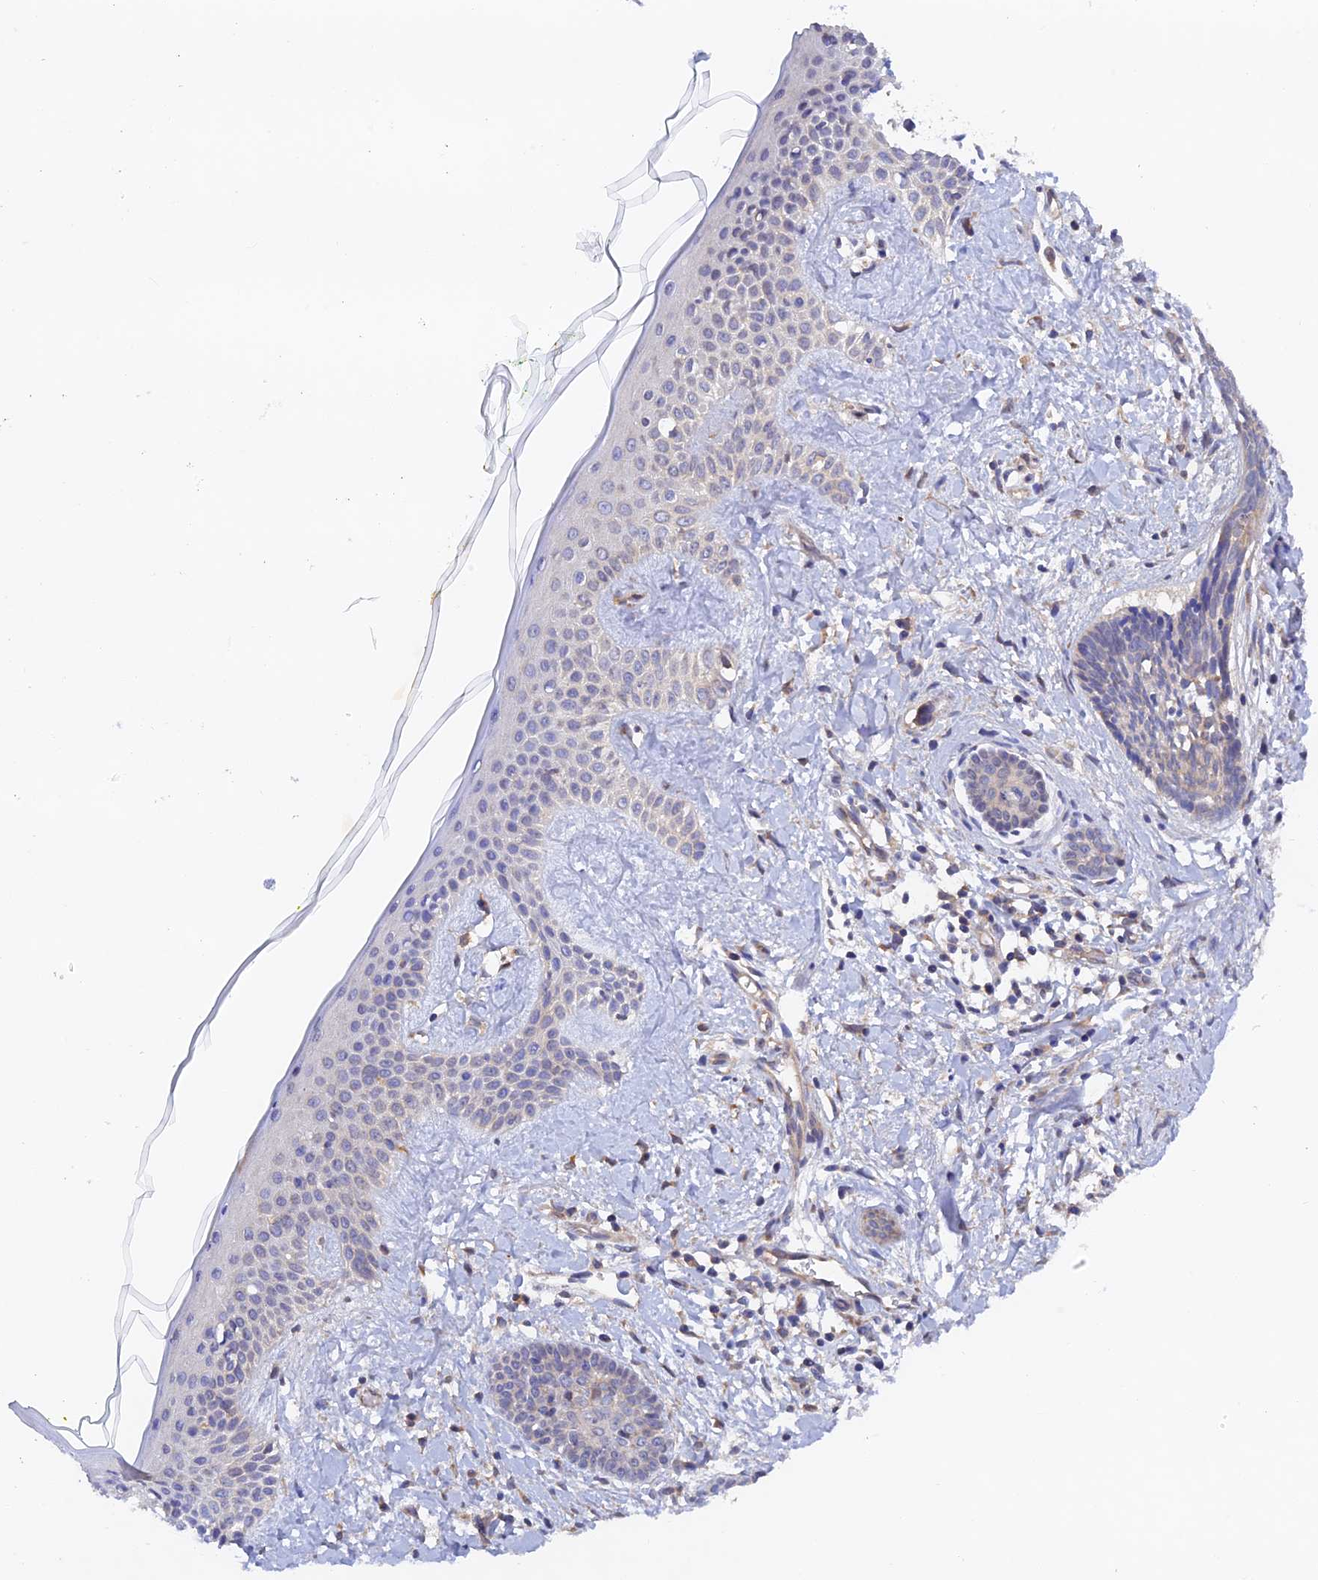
{"staining": {"intensity": "negative", "quantity": "none", "location": "none"}, "tissue": "skin cancer", "cell_type": "Tumor cells", "image_type": "cancer", "snomed": [{"axis": "morphology", "description": "Basal cell carcinoma"}, {"axis": "topography", "description": "Skin"}], "caption": "This is an IHC micrograph of basal cell carcinoma (skin). There is no expression in tumor cells.", "gene": "RANBP6", "patient": {"sex": "female", "age": 81}}